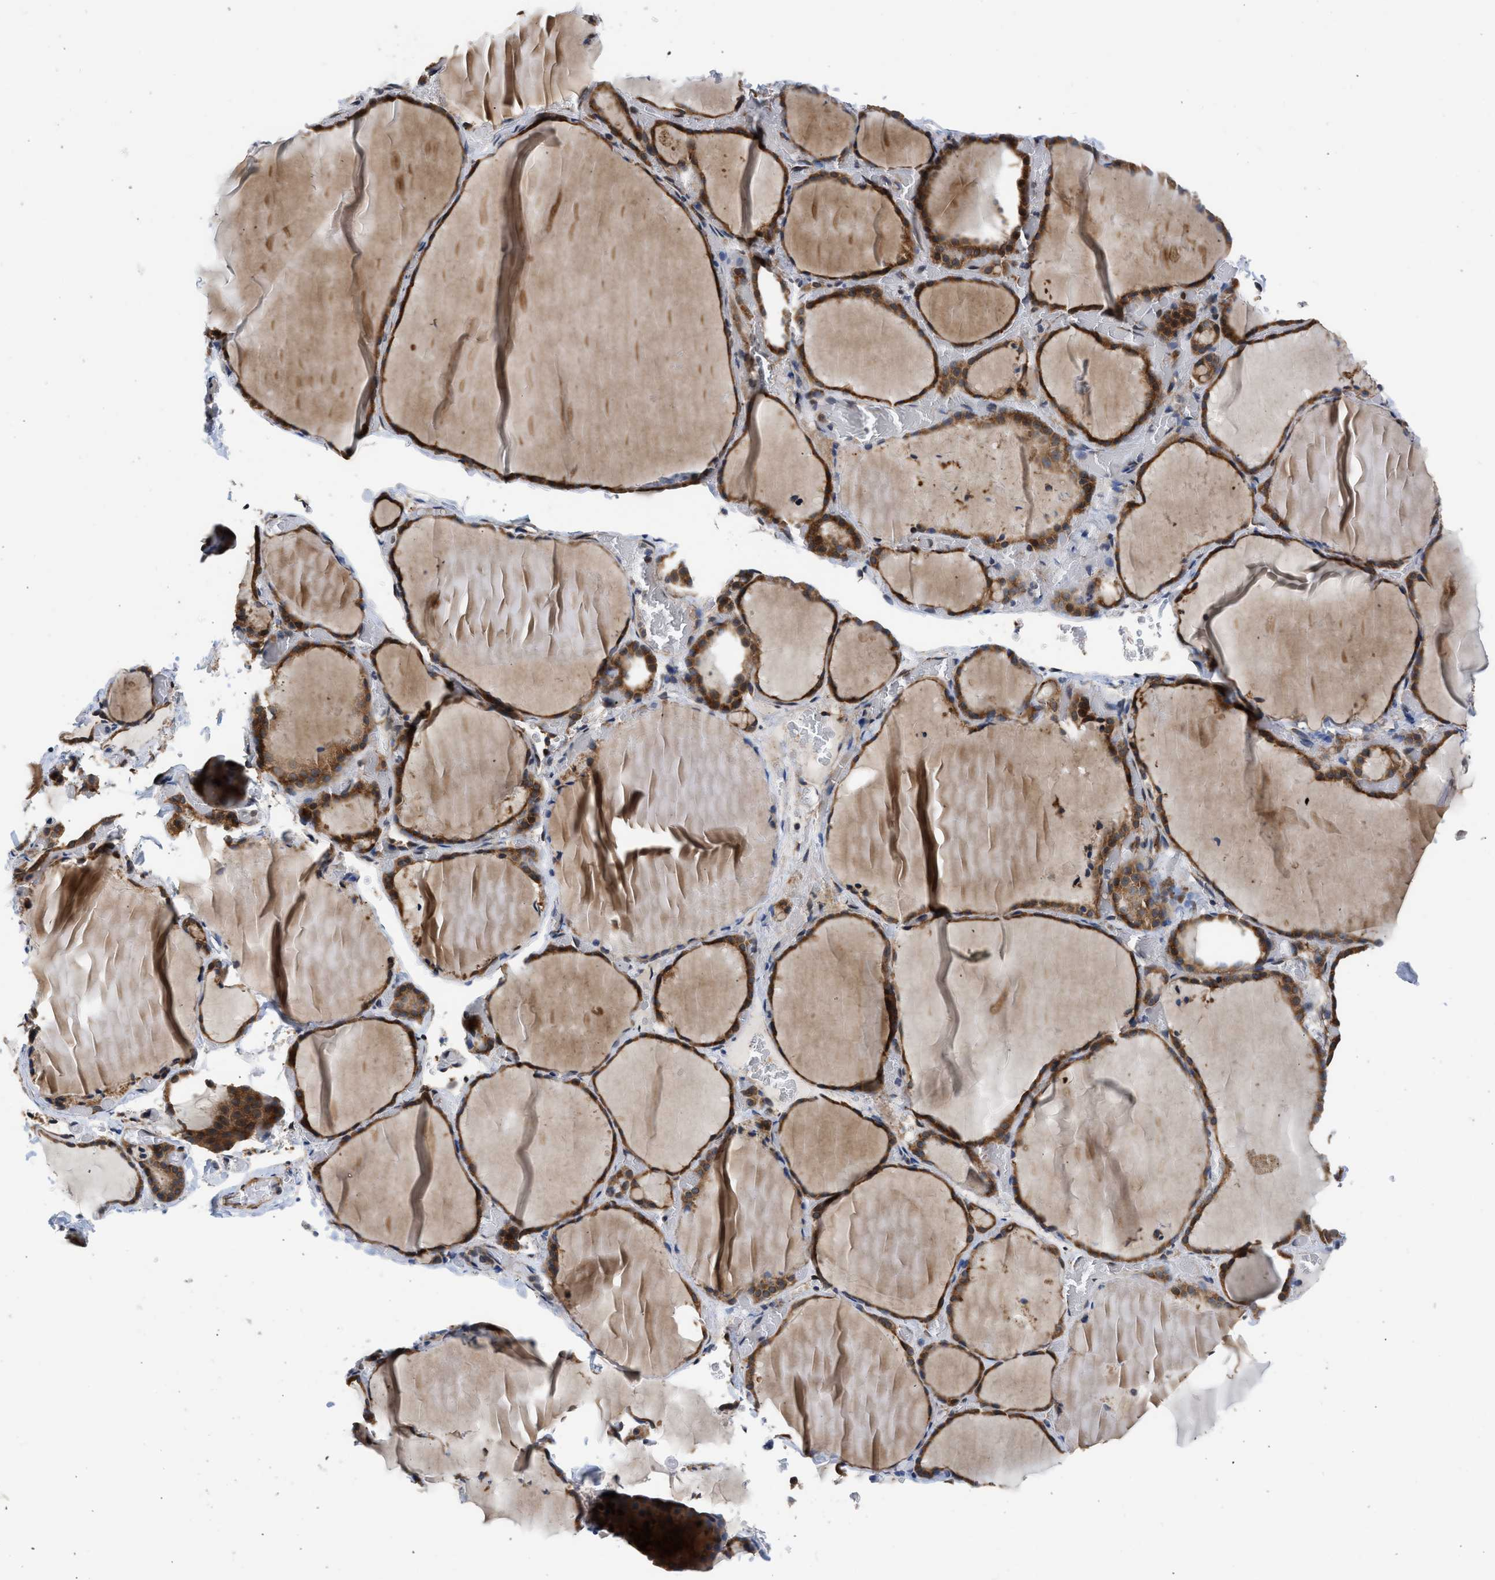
{"staining": {"intensity": "strong", "quantity": ">75%", "location": "cytoplasmic/membranous"}, "tissue": "thyroid gland", "cell_type": "Glandular cells", "image_type": "normal", "snomed": [{"axis": "morphology", "description": "Normal tissue, NOS"}, {"axis": "topography", "description": "Thyroid gland"}], "caption": "Human thyroid gland stained with a brown dye shows strong cytoplasmic/membranous positive expression in about >75% of glandular cells.", "gene": "POLG2", "patient": {"sex": "female", "age": 22}}